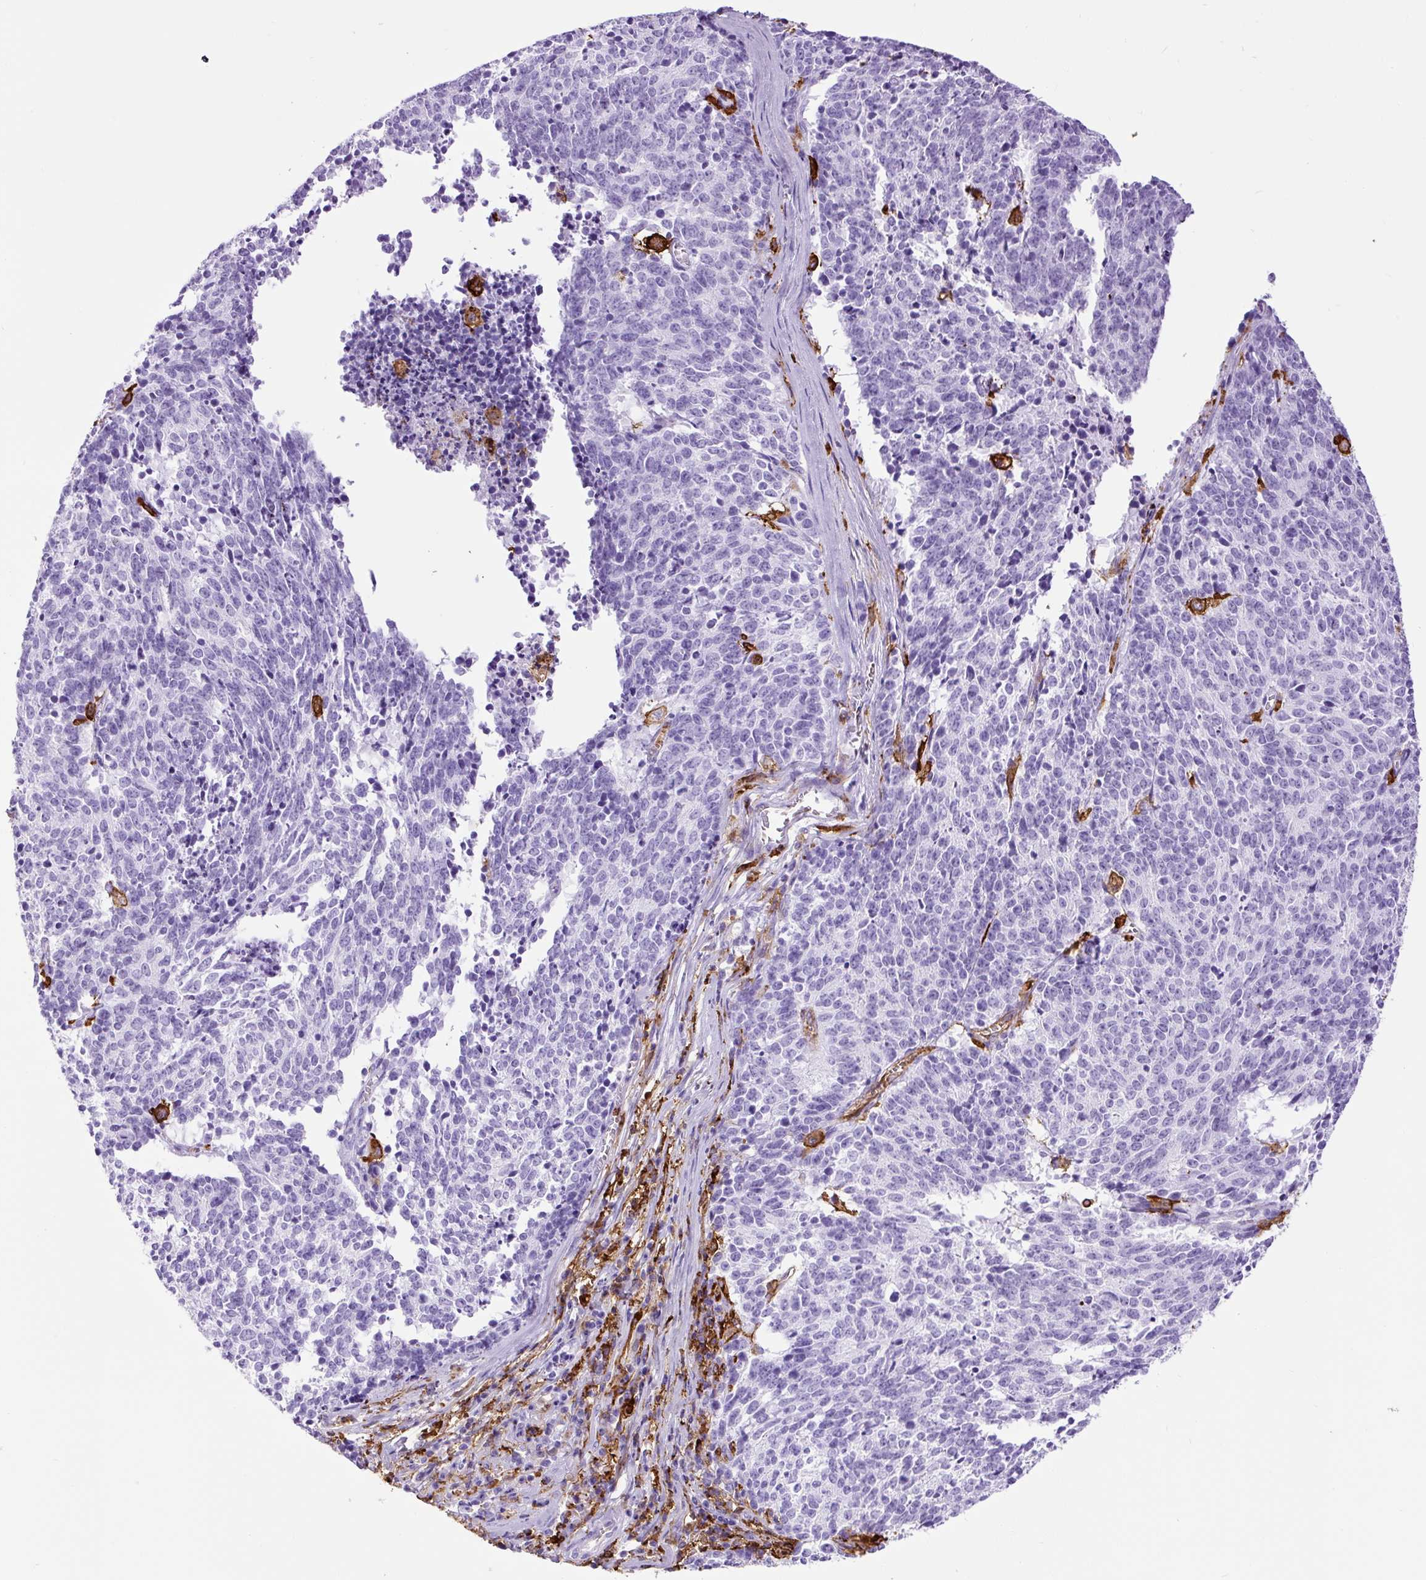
{"staining": {"intensity": "negative", "quantity": "none", "location": "none"}, "tissue": "cervical cancer", "cell_type": "Tumor cells", "image_type": "cancer", "snomed": [{"axis": "morphology", "description": "Squamous cell carcinoma, NOS"}, {"axis": "topography", "description": "Cervix"}], "caption": "DAB (3,3'-diaminobenzidine) immunohistochemical staining of cervical cancer (squamous cell carcinoma) shows no significant expression in tumor cells.", "gene": "HLA-DRA", "patient": {"sex": "female", "age": 29}}